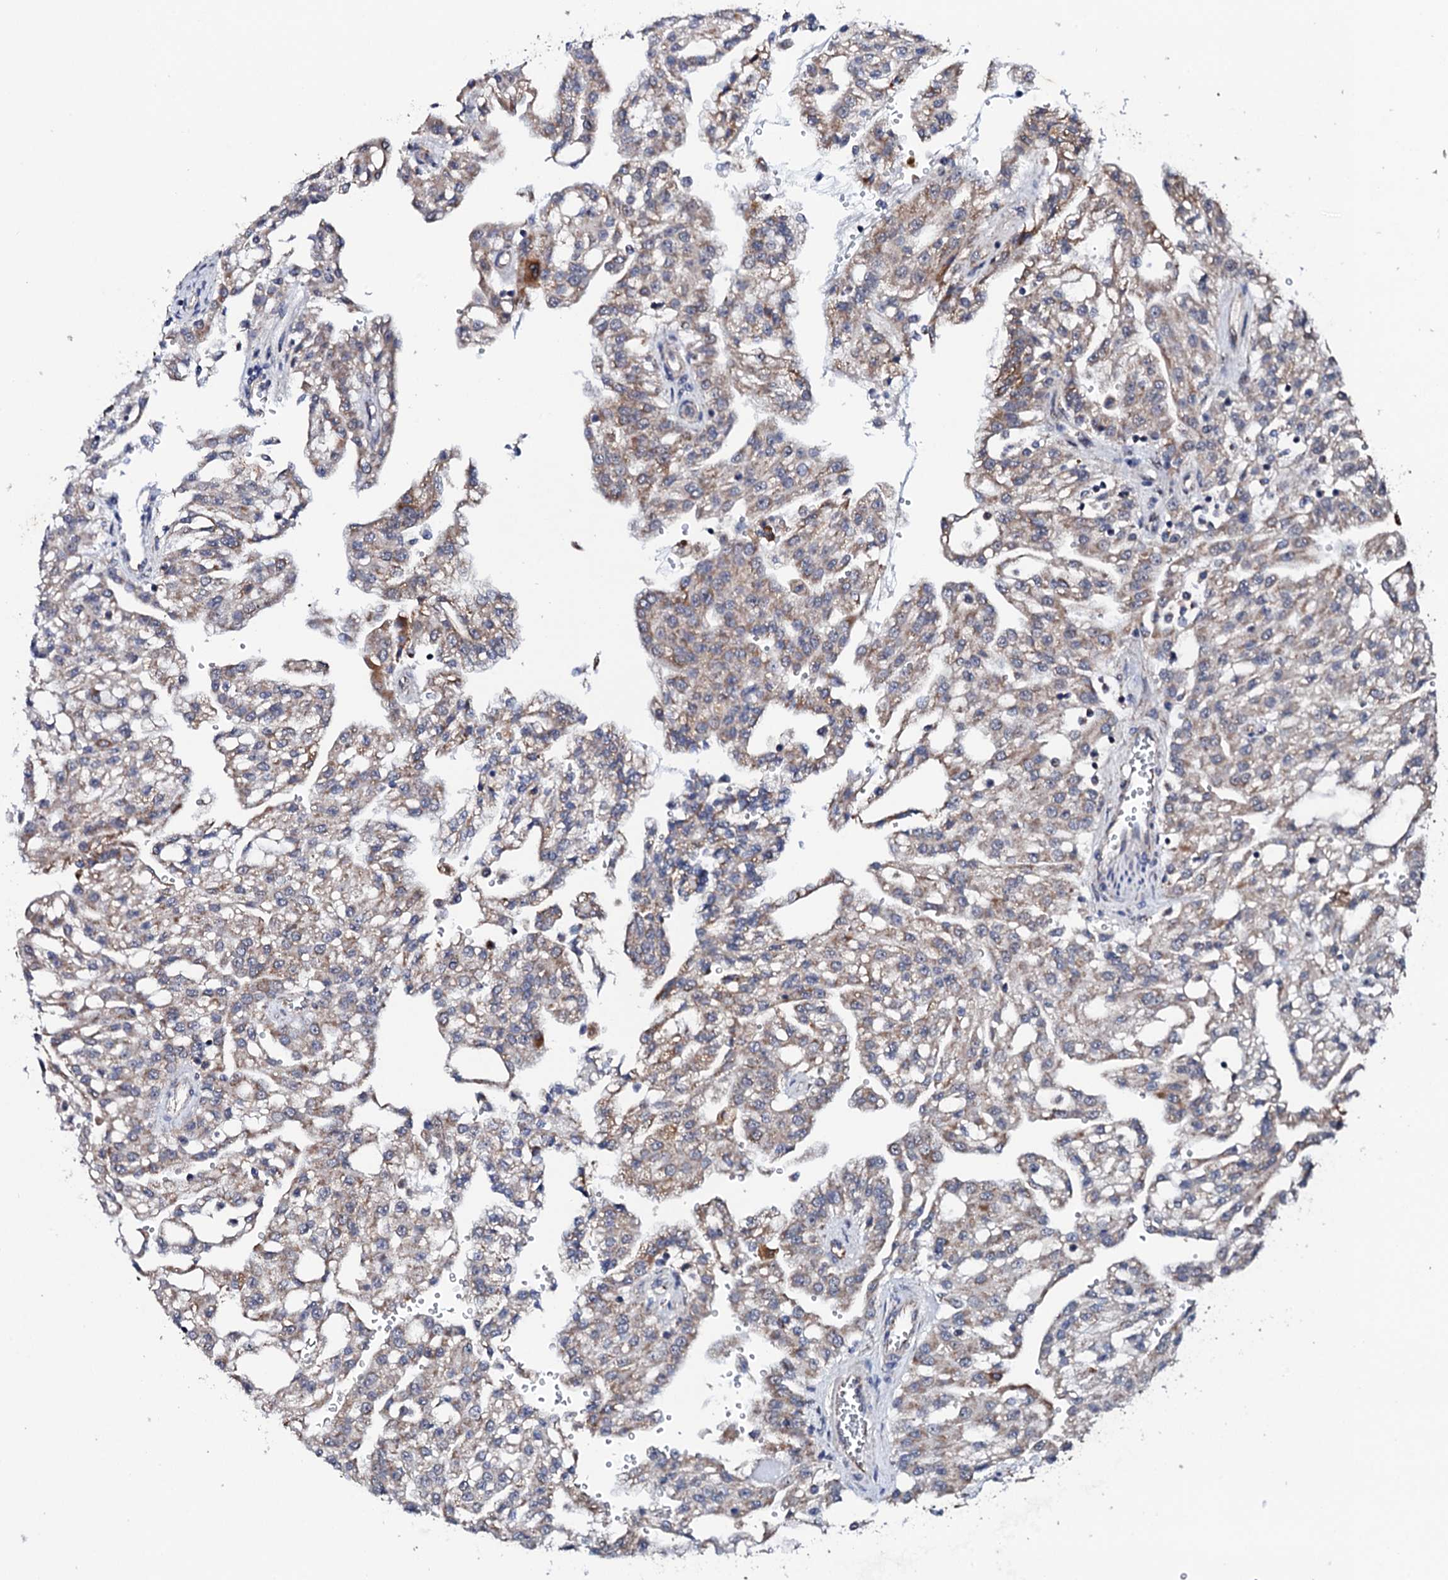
{"staining": {"intensity": "weak", "quantity": ">75%", "location": "cytoplasmic/membranous"}, "tissue": "renal cancer", "cell_type": "Tumor cells", "image_type": "cancer", "snomed": [{"axis": "morphology", "description": "Adenocarcinoma, NOS"}, {"axis": "topography", "description": "Kidney"}], "caption": "Renal cancer (adenocarcinoma) stained with a protein marker exhibits weak staining in tumor cells.", "gene": "MTIF3", "patient": {"sex": "male", "age": 63}}